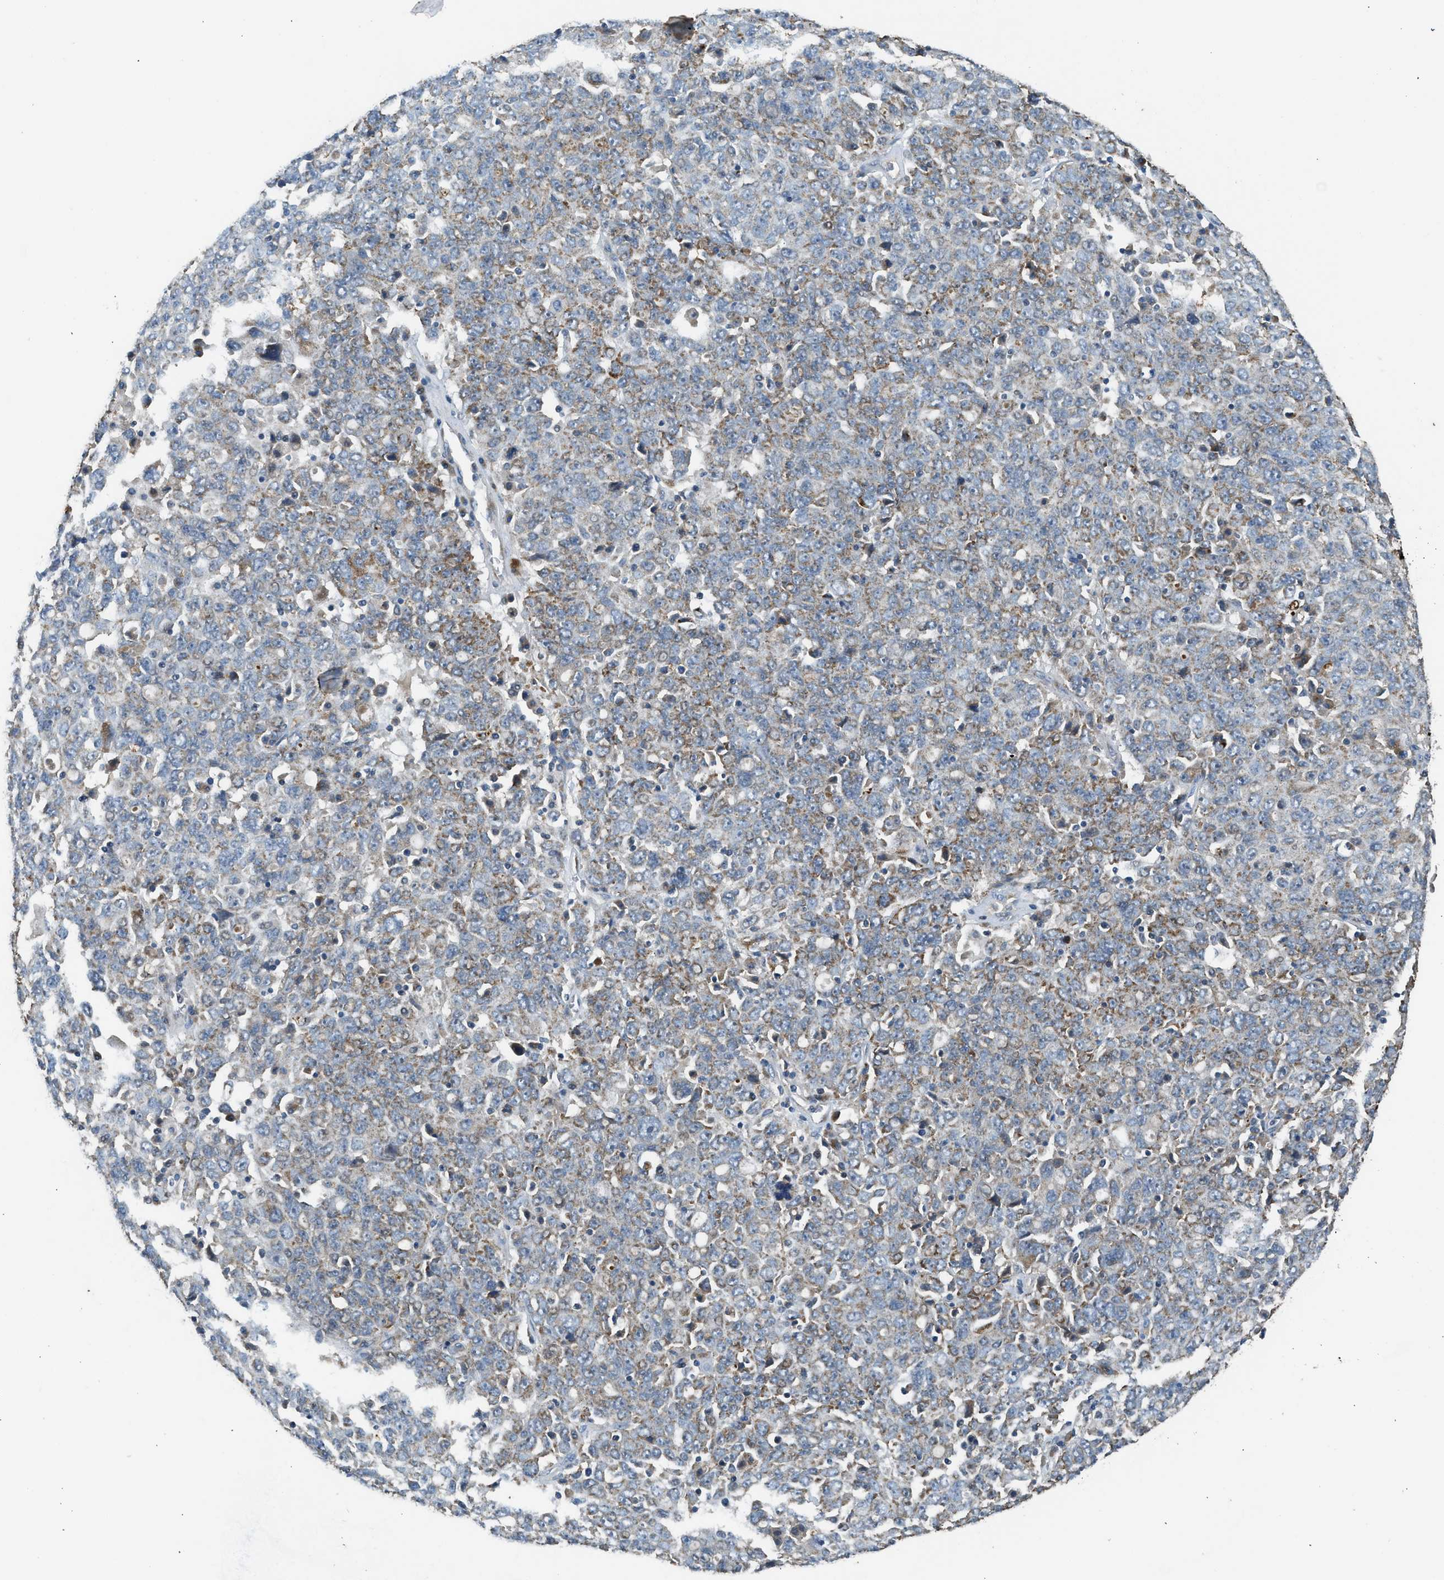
{"staining": {"intensity": "moderate", "quantity": "25%-75%", "location": "cytoplasmic/membranous"}, "tissue": "ovarian cancer", "cell_type": "Tumor cells", "image_type": "cancer", "snomed": [{"axis": "morphology", "description": "Carcinoma, endometroid"}, {"axis": "topography", "description": "Ovary"}], "caption": "Moderate cytoplasmic/membranous protein positivity is identified in about 25%-75% of tumor cells in ovarian cancer.", "gene": "STARD3", "patient": {"sex": "female", "age": 62}}